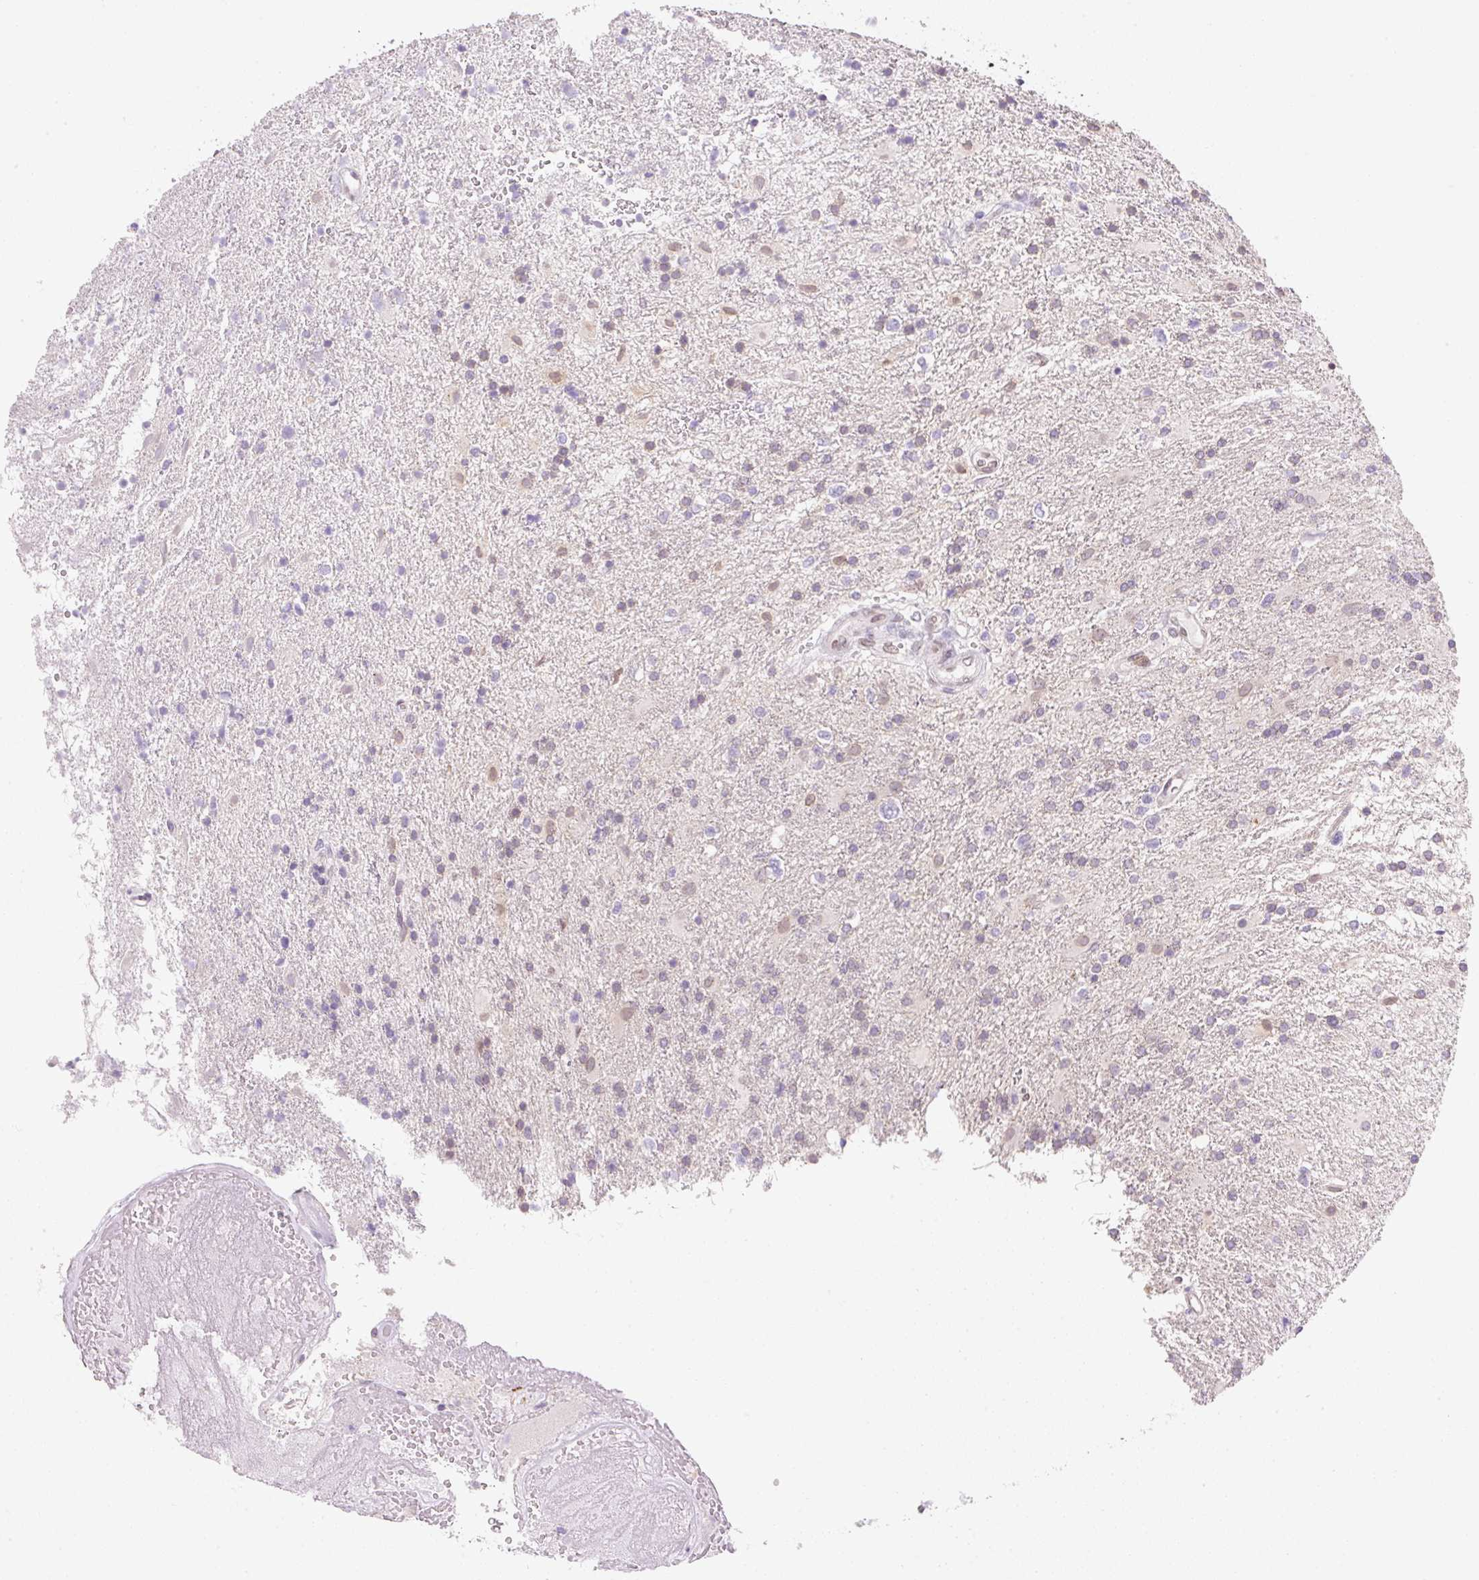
{"staining": {"intensity": "weak", "quantity": "25%-75%", "location": "cytoplasmic/membranous"}, "tissue": "glioma", "cell_type": "Tumor cells", "image_type": "cancer", "snomed": [{"axis": "morphology", "description": "Glioma, malignant, High grade"}, {"axis": "topography", "description": "Brain"}], "caption": "Brown immunohistochemical staining in glioma displays weak cytoplasmic/membranous staining in about 25%-75% of tumor cells. (brown staining indicates protein expression, while blue staining denotes nuclei).", "gene": "SYNE3", "patient": {"sex": "male", "age": 56}}